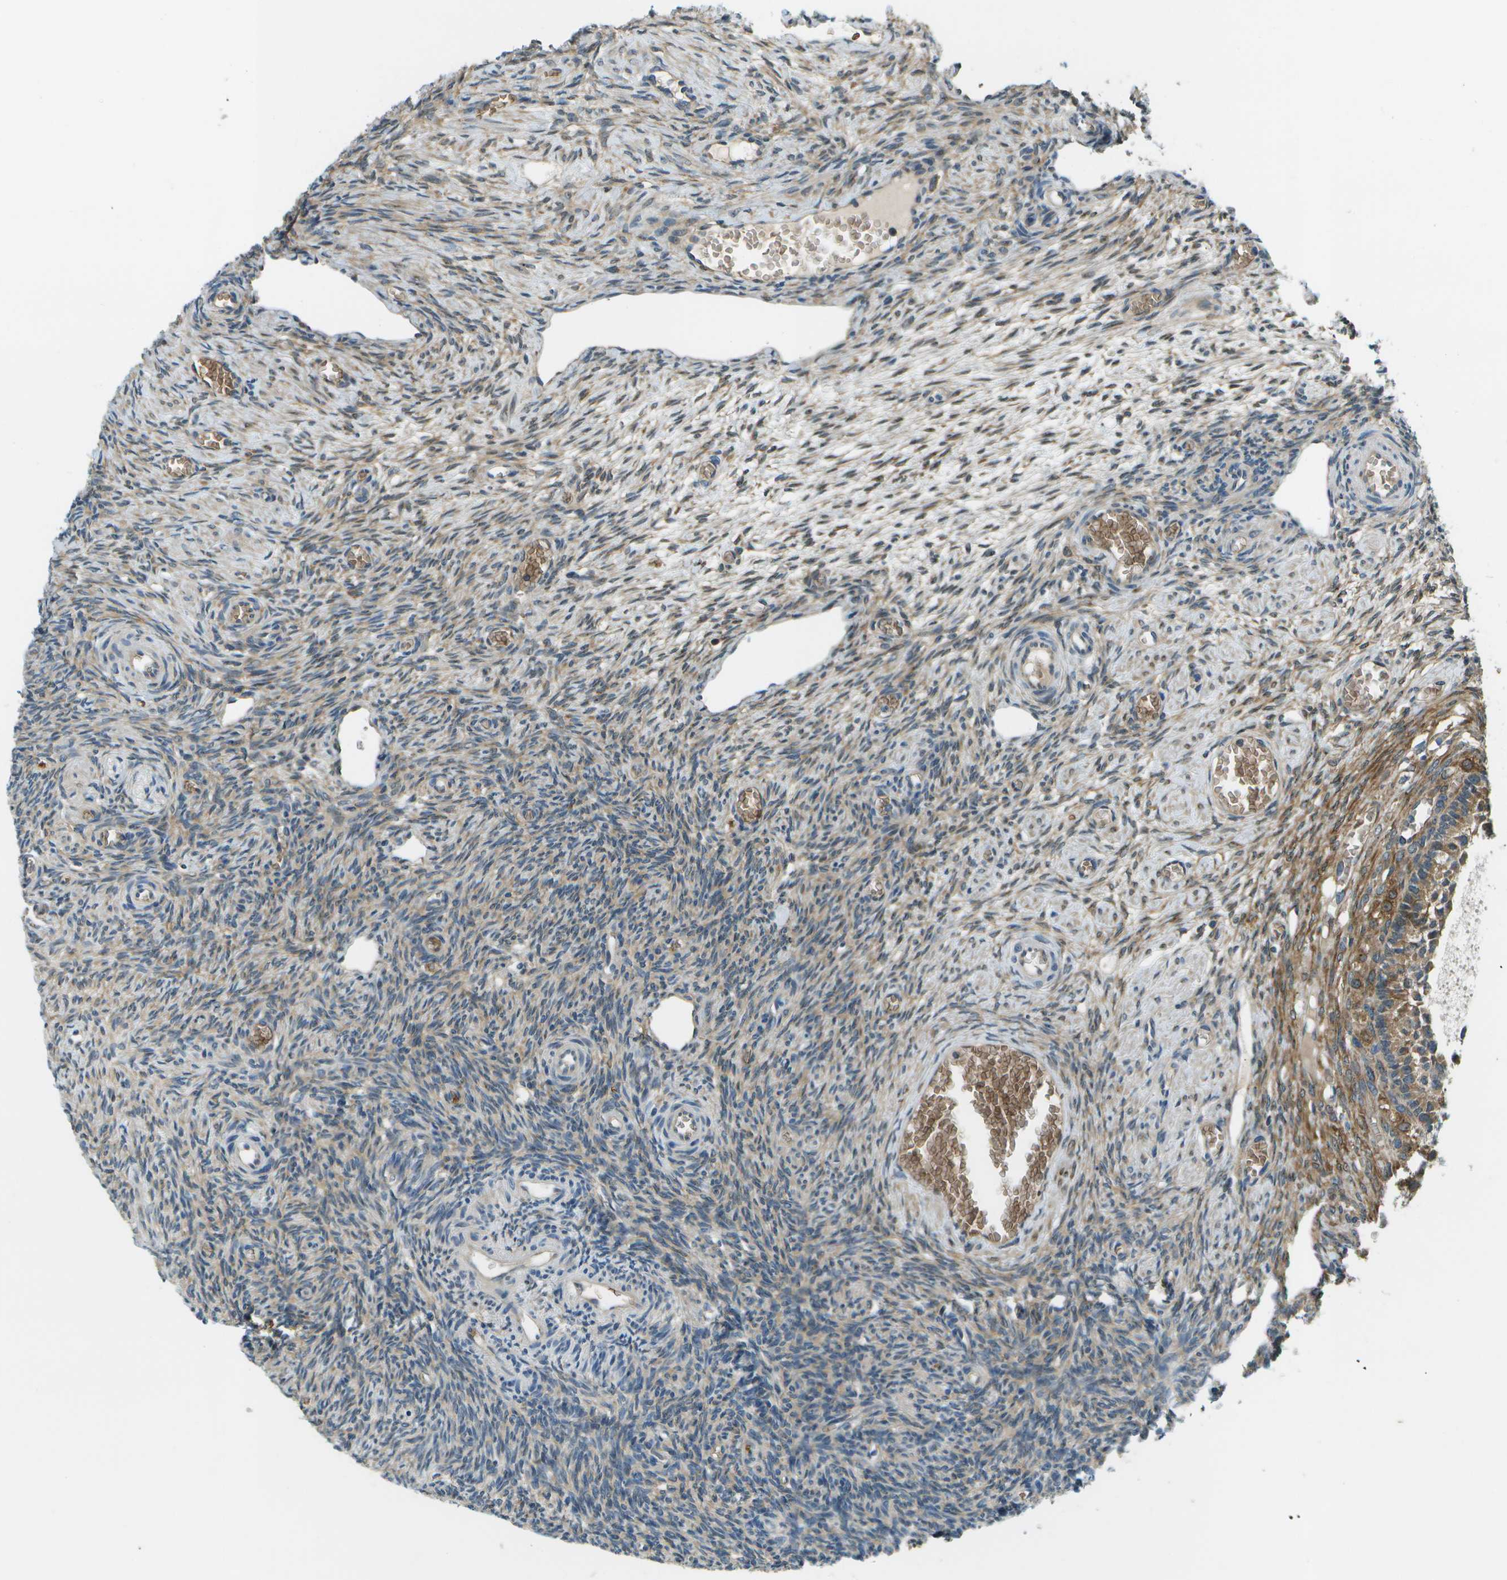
{"staining": {"intensity": "moderate", "quantity": "25%-75%", "location": "cytoplasmic/membranous"}, "tissue": "ovary", "cell_type": "Ovarian stroma cells", "image_type": "normal", "snomed": [{"axis": "morphology", "description": "Normal tissue, NOS"}, {"axis": "topography", "description": "Ovary"}], "caption": "High-magnification brightfield microscopy of benign ovary stained with DAB (brown) and counterstained with hematoxylin (blue). ovarian stroma cells exhibit moderate cytoplasmic/membranous staining is appreciated in approximately25%-75% of cells. (IHC, brightfield microscopy, high magnification).", "gene": "CTIF", "patient": {"sex": "female", "age": 27}}